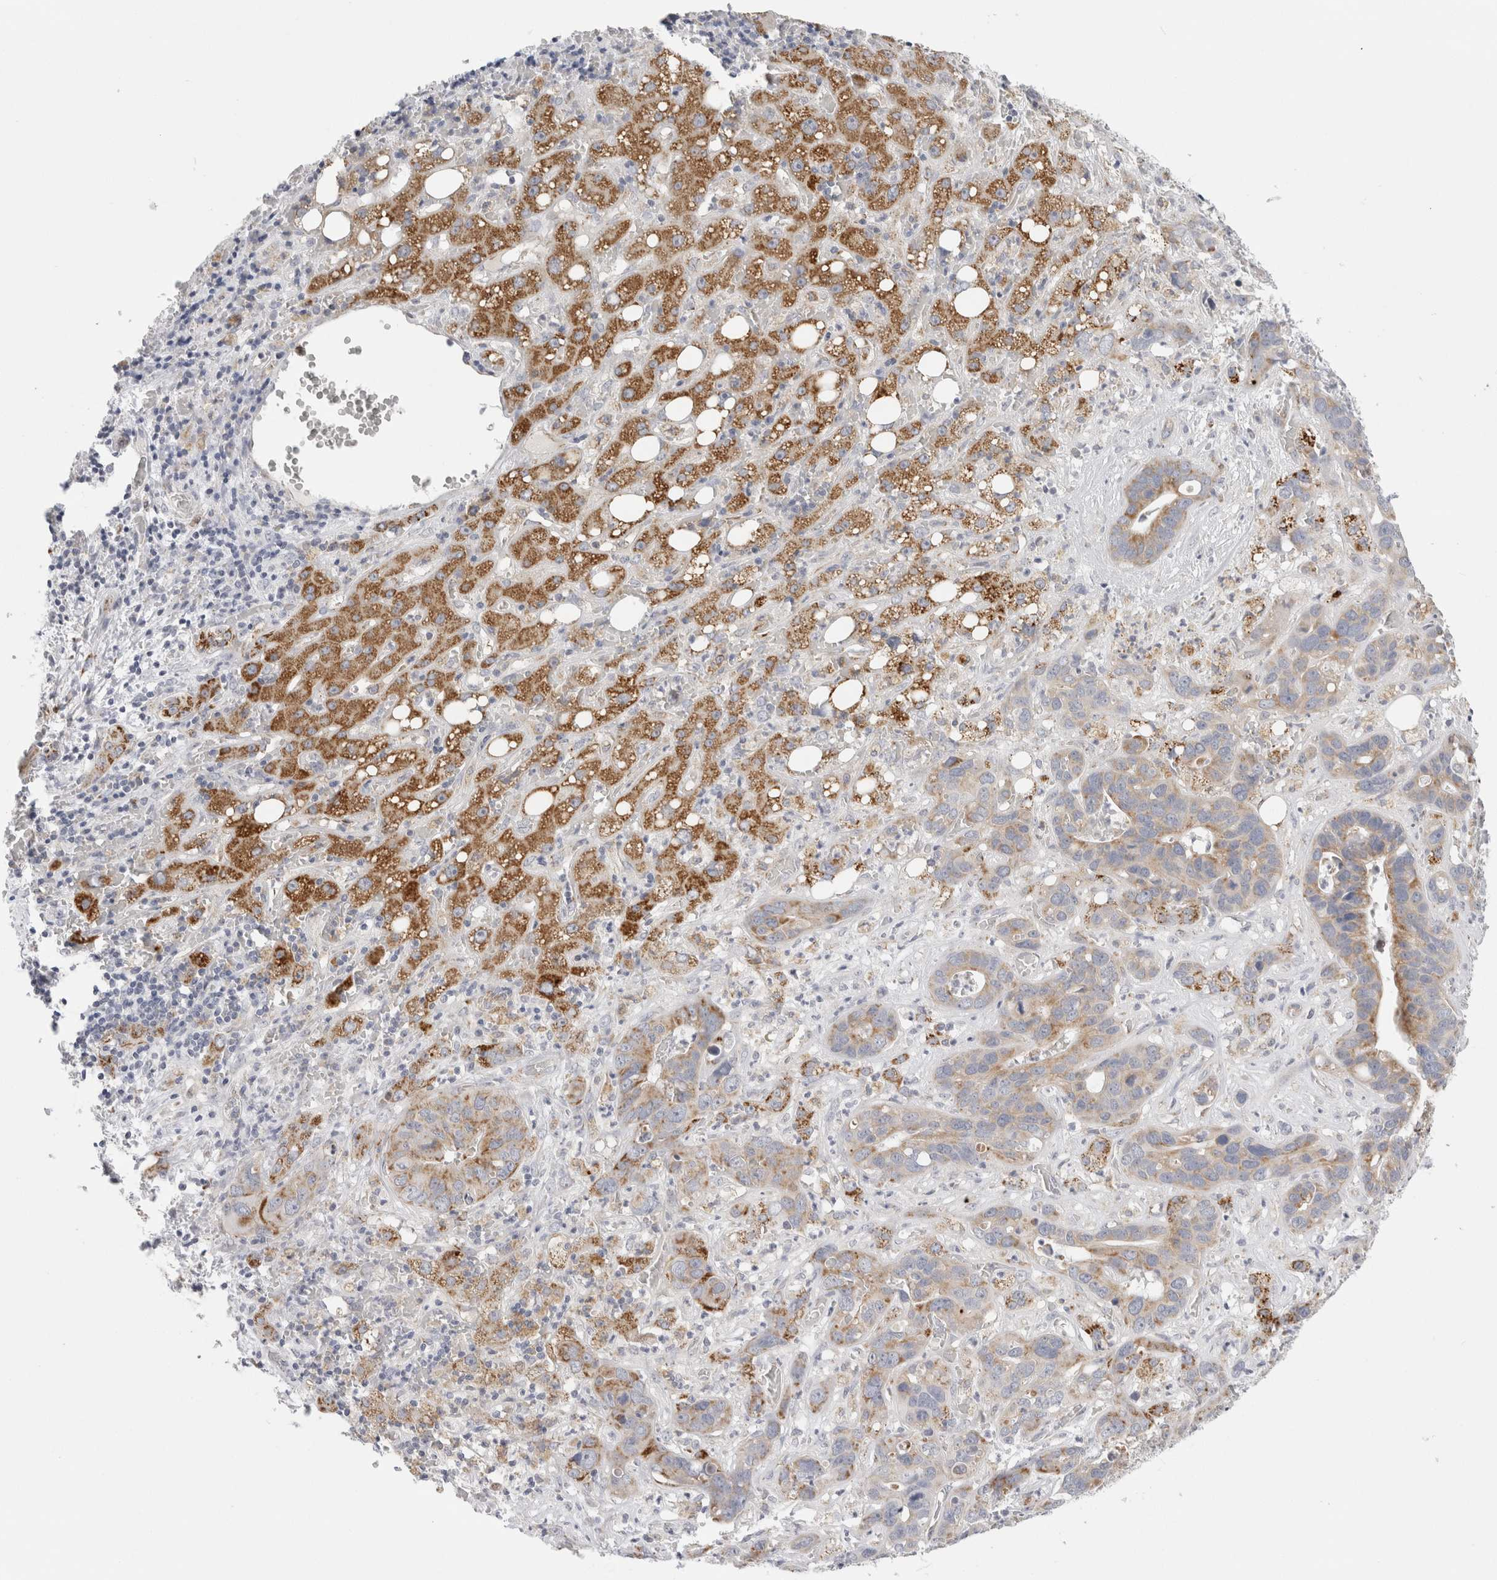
{"staining": {"intensity": "moderate", "quantity": "25%-75%", "location": "cytoplasmic/membranous"}, "tissue": "liver cancer", "cell_type": "Tumor cells", "image_type": "cancer", "snomed": [{"axis": "morphology", "description": "Cholangiocarcinoma"}, {"axis": "topography", "description": "Liver"}], "caption": "Moderate cytoplasmic/membranous protein positivity is seen in about 25%-75% of tumor cells in liver cholangiocarcinoma.", "gene": "FAHD1", "patient": {"sex": "female", "age": 65}}